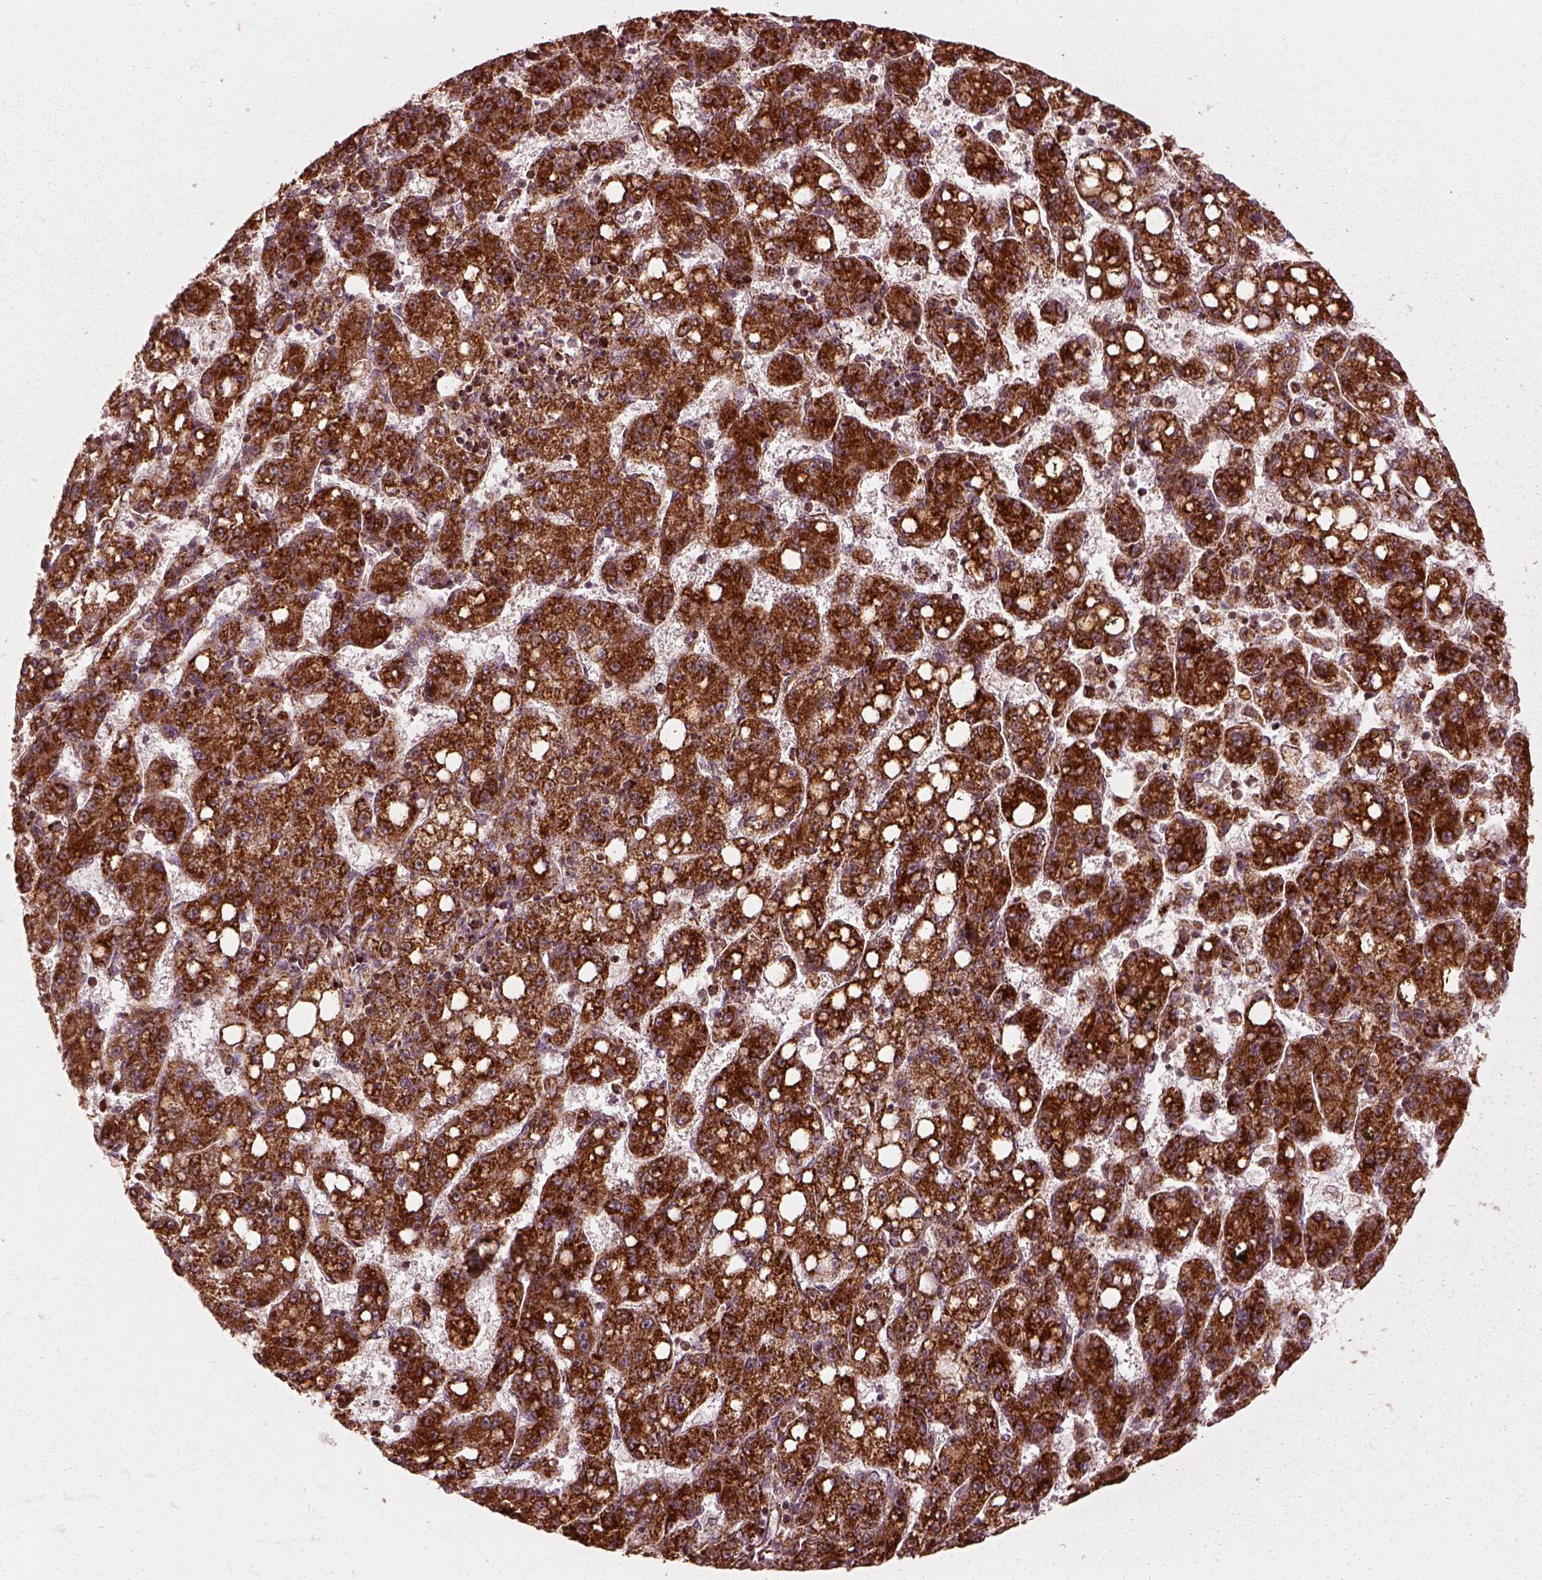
{"staining": {"intensity": "strong", "quantity": ">75%", "location": "cytoplasmic/membranous"}, "tissue": "liver cancer", "cell_type": "Tumor cells", "image_type": "cancer", "snomed": [{"axis": "morphology", "description": "Carcinoma, Hepatocellular, NOS"}, {"axis": "topography", "description": "Liver"}], "caption": "DAB immunohistochemical staining of liver hepatocellular carcinoma displays strong cytoplasmic/membranous protein positivity in approximately >75% of tumor cells. The protein is stained brown, and the nuclei are stained in blue (DAB IHC with brightfield microscopy, high magnification).", "gene": "NDUFB10", "patient": {"sex": "female", "age": 65}}